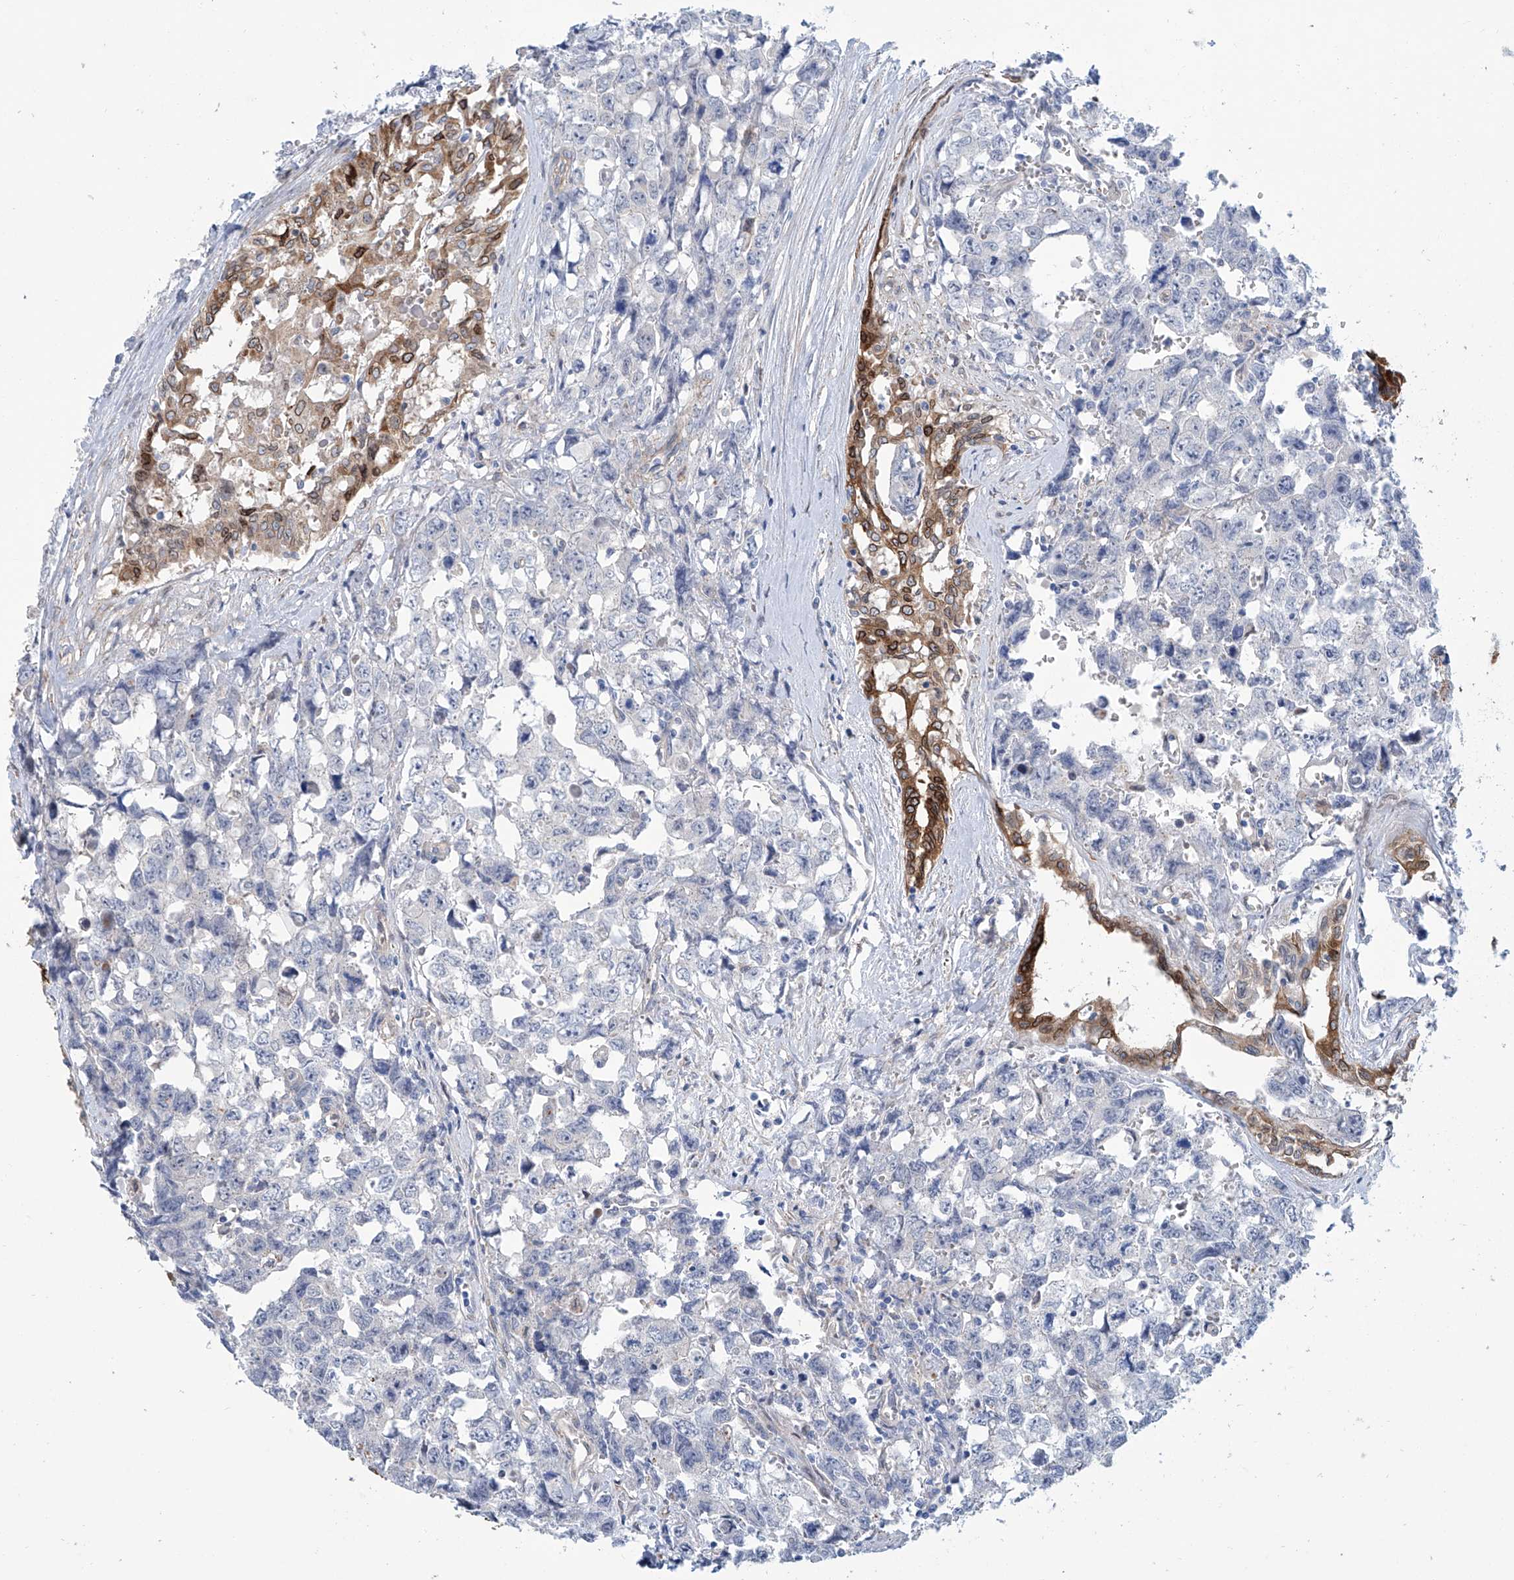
{"staining": {"intensity": "negative", "quantity": "none", "location": "none"}, "tissue": "testis cancer", "cell_type": "Tumor cells", "image_type": "cancer", "snomed": [{"axis": "morphology", "description": "Carcinoma, Embryonal, NOS"}, {"axis": "topography", "description": "Testis"}], "caption": "DAB (3,3'-diaminobenzidine) immunohistochemical staining of human testis cancer (embryonal carcinoma) demonstrates no significant staining in tumor cells.", "gene": "TNN", "patient": {"sex": "male", "age": 31}}